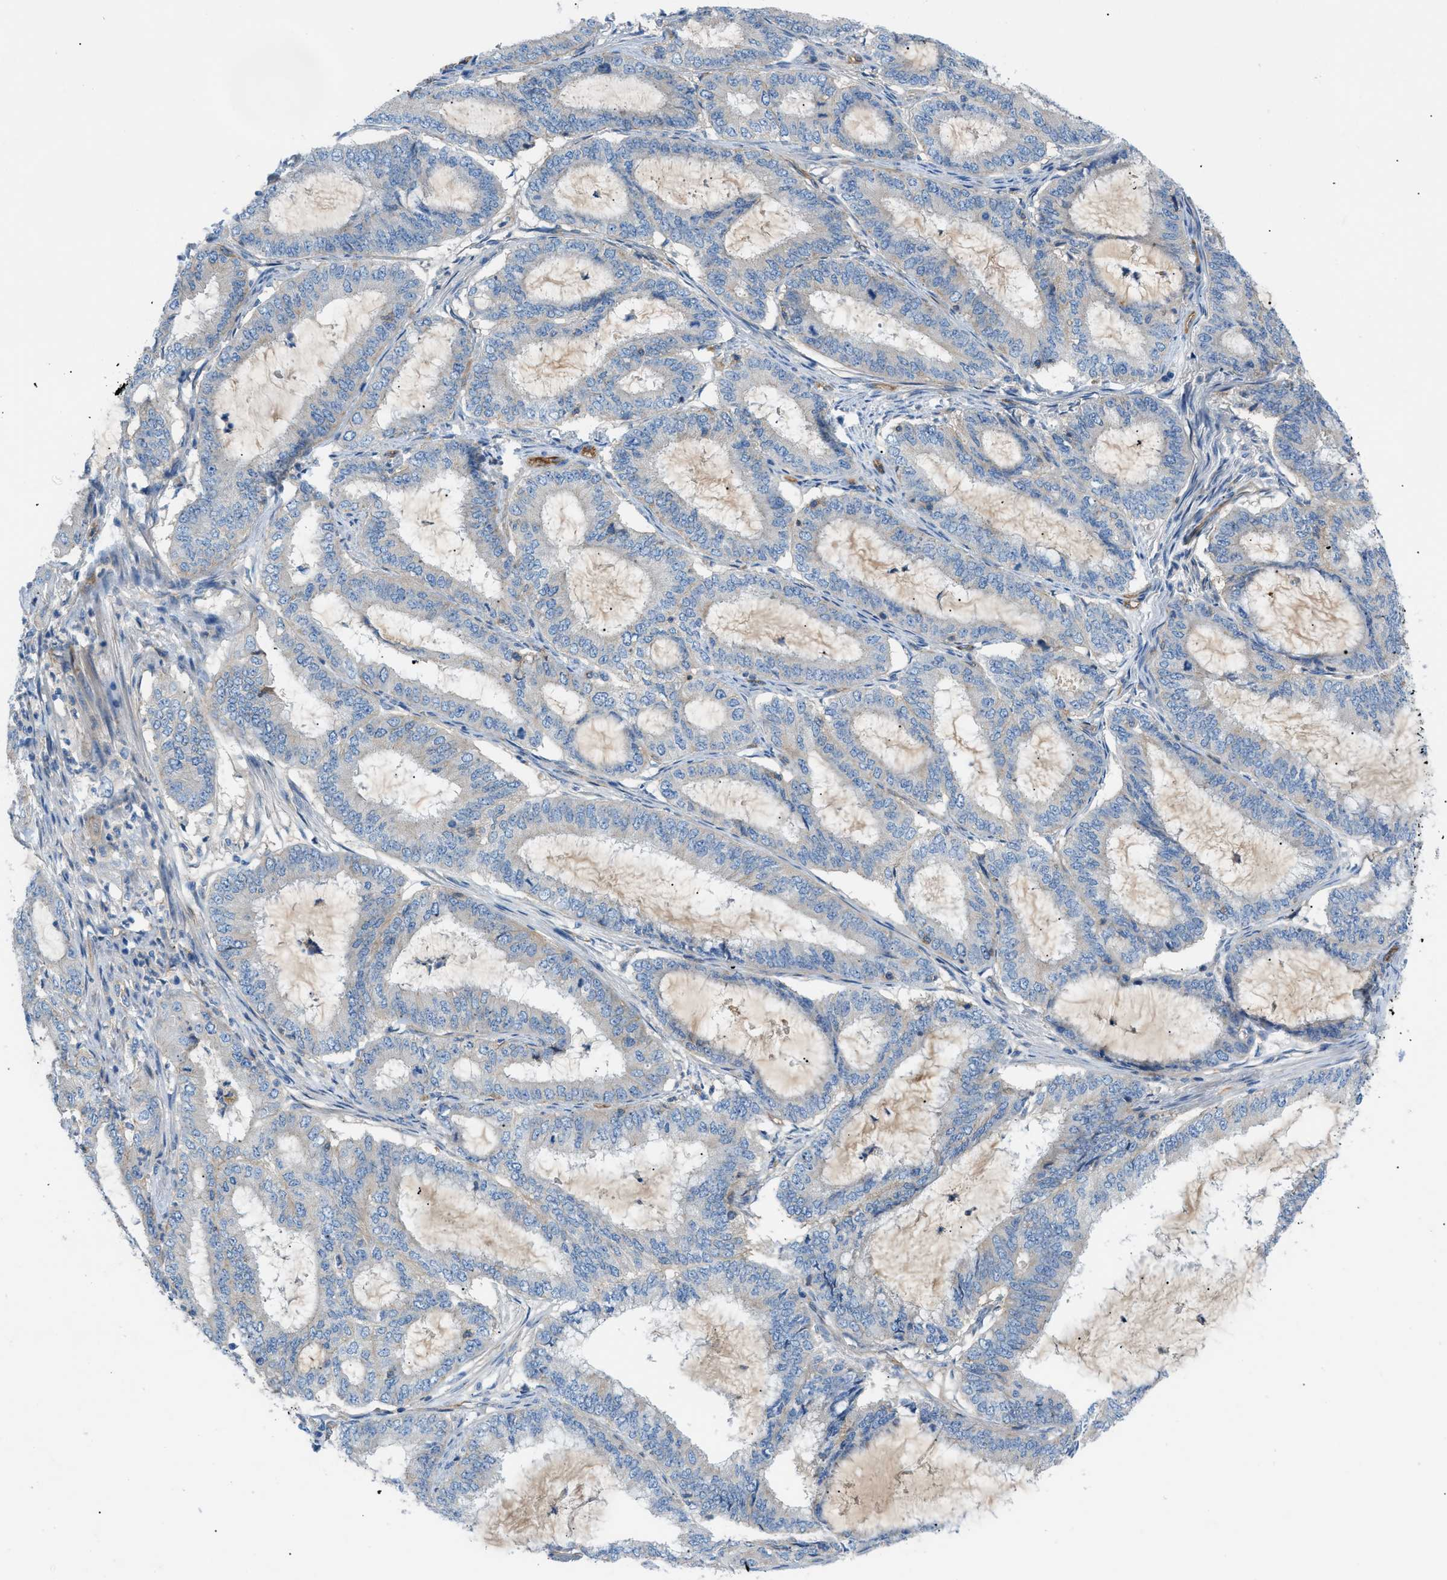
{"staining": {"intensity": "negative", "quantity": "none", "location": "none"}, "tissue": "endometrial cancer", "cell_type": "Tumor cells", "image_type": "cancer", "snomed": [{"axis": "morphology", "description": "Adenocarcinoma, NOS"}, {"axis": "topography", "description": "Endometrium"}], "caption": "Immunohistochemical staining of adenocarcinoma (endometrial) reveals no significant staining in tumor cells. Nuclei are stained in blue.", "gene": "ORAI1", "patient": {"sex": "female", "age": 70}}